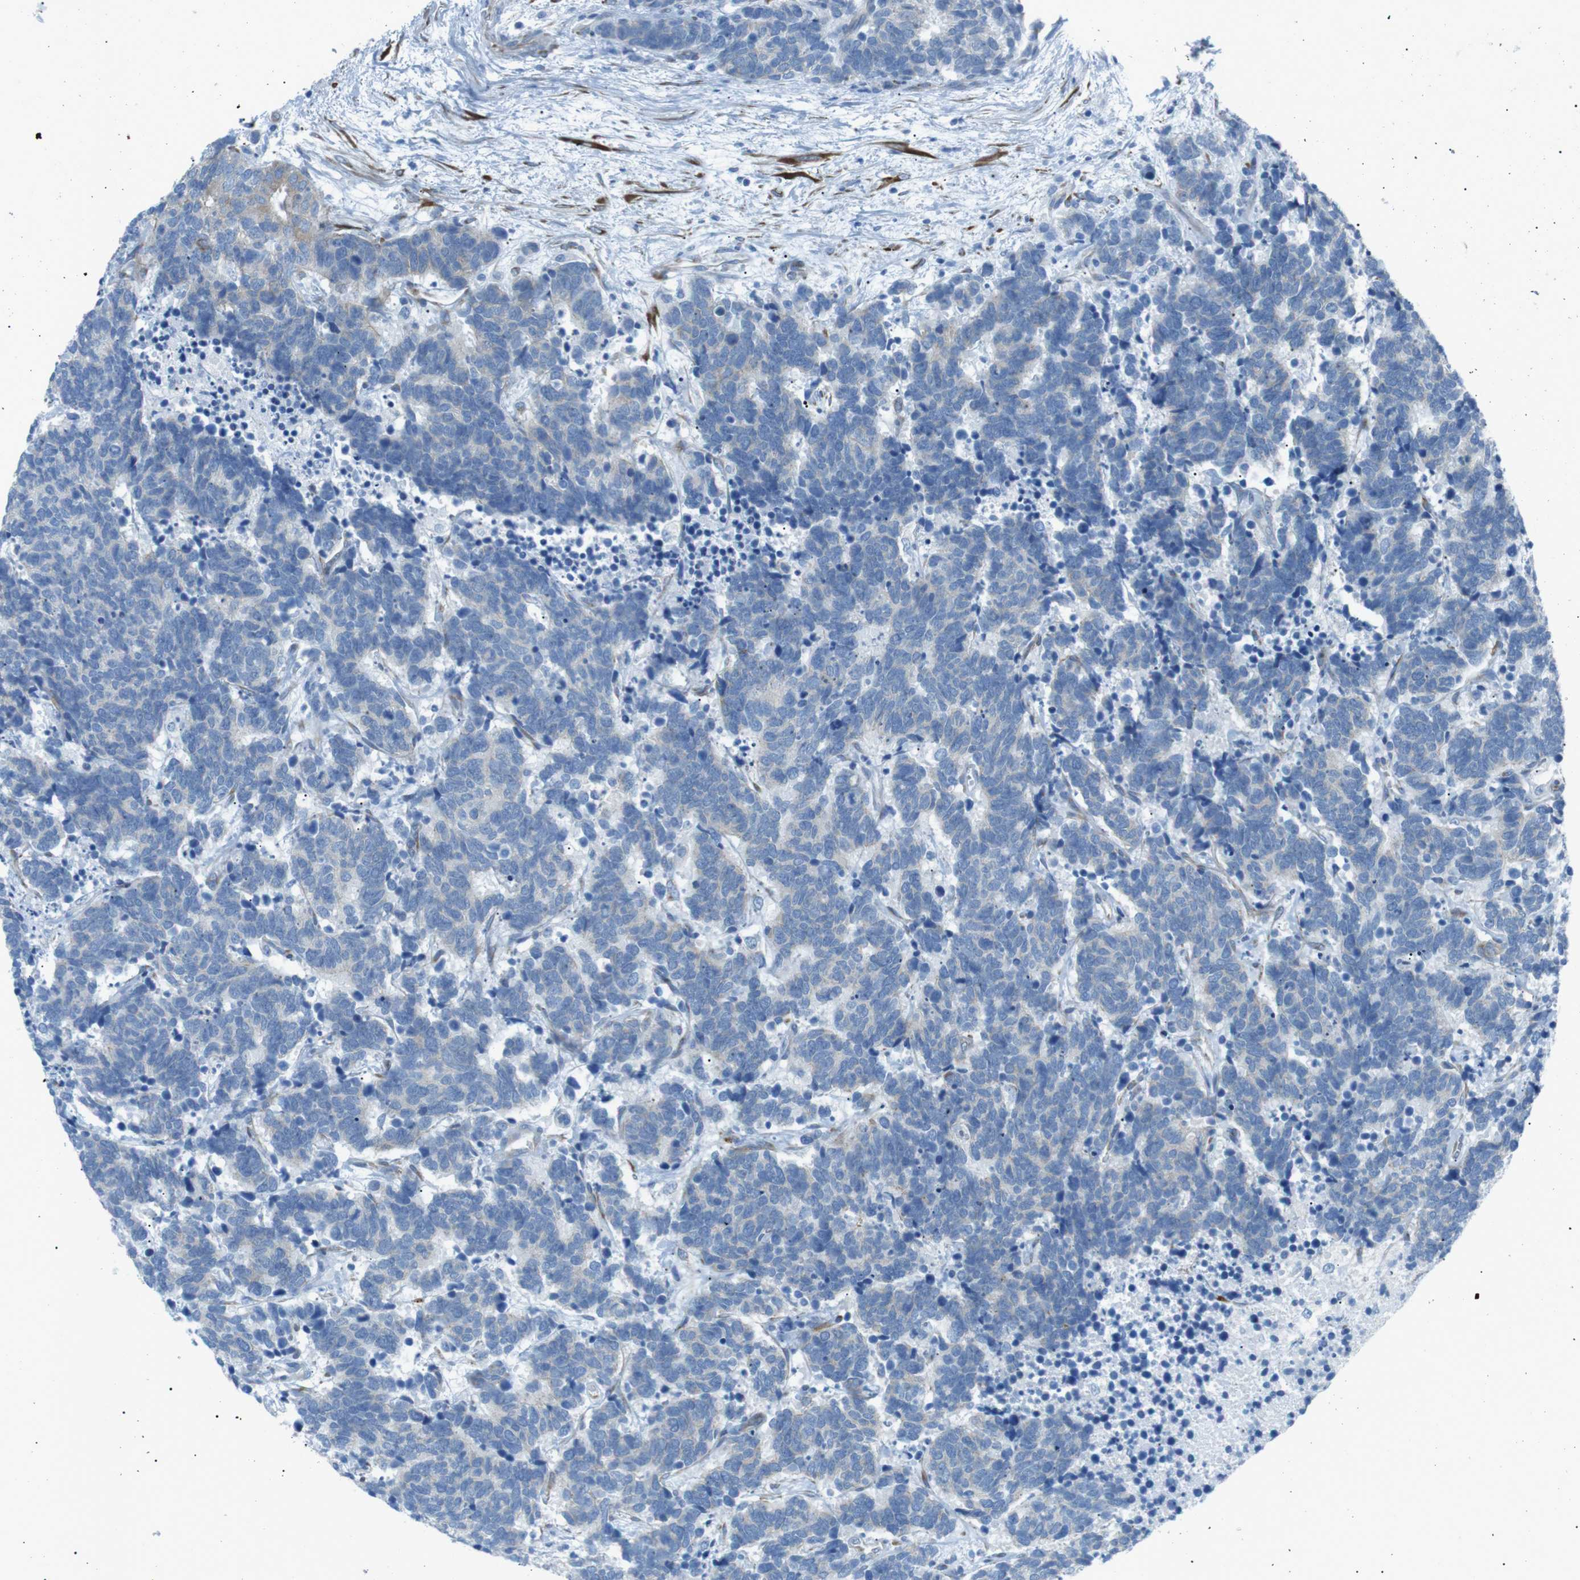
{"staining": {"intensity": "negative", "quantity": "none", "location": "none"}, "tissue": "carcinoid", "cell_type": "Tumor cells", "image_type": "cancer", "snomed": [{"axis": "morphology", "description": "Carcinoma, NOS"}, {"axis": "morphology", "description": "Carcinoid, malignant, NOS"}, {"axis": "topography", "description": "Urinary bladder"}], "caption": "The micrograph shows no staining of tumor cells in carcinoid. (Immunohistochemistry, brightfield microscopy, high magnification).", "gene": "MTARC2", "patient": {"sex": "male", "age": 57}}